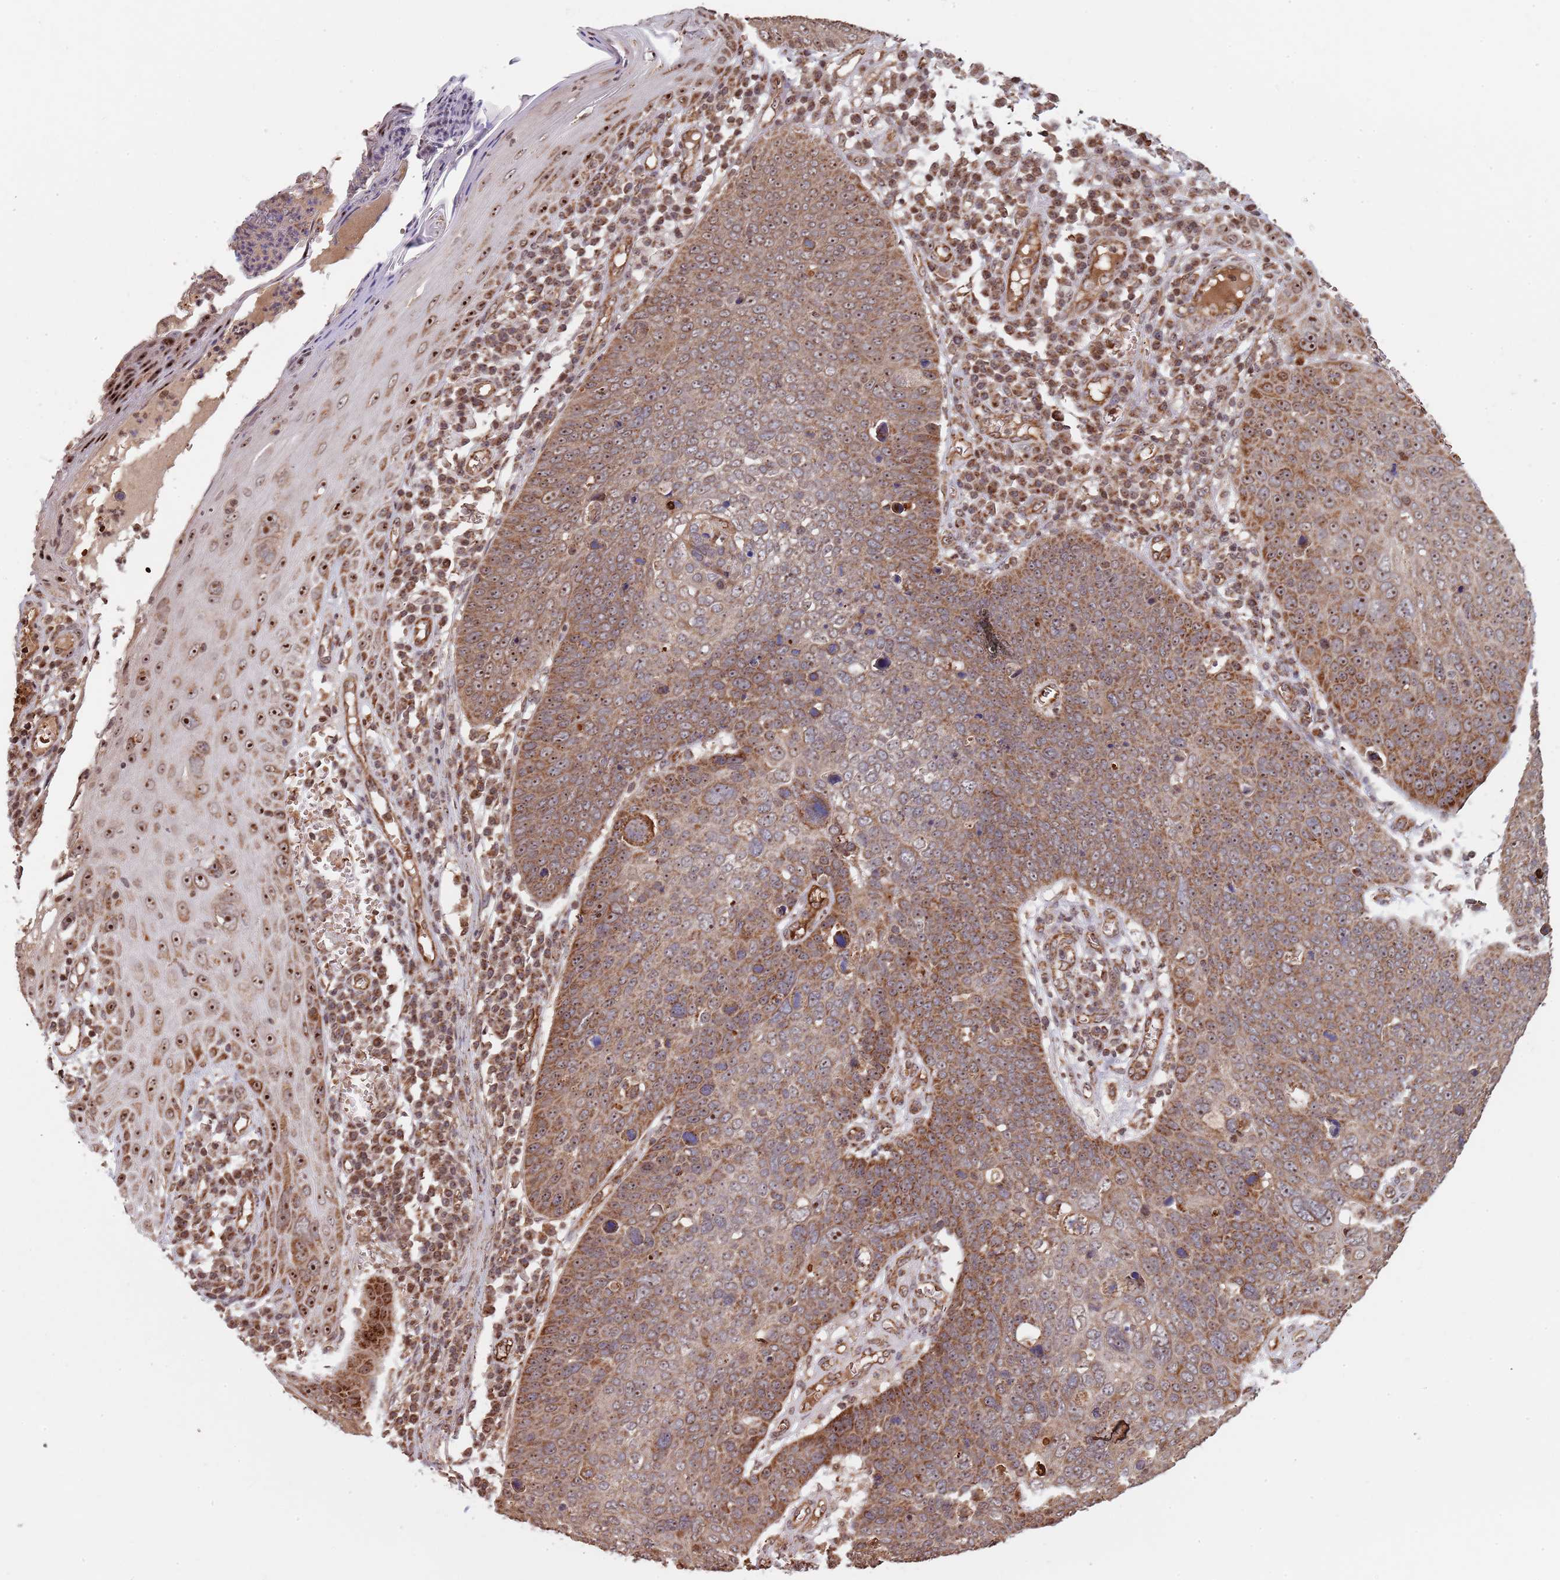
{"staining": {"intensity": "moderate", "quantity": ">75%", "location": "cytoplasmic/membranous,nuclear"}, "tissue": "skin cancer", "cell_type": "Tumor cells", "image_type": "cancer", "snomed": [{"axis": "morphology", "description": "Squamous cell carcinoma, NOS"}, {"axis": "topography", "description": "Skin"}], "caption": "Skin cancer tissue demonstrates moderate cytoplasmic/membranous and nuclear staining in approximately >75% of tumor cells", "gene": "DCHS1", "patient": {"sex": "male", "age": 71}}